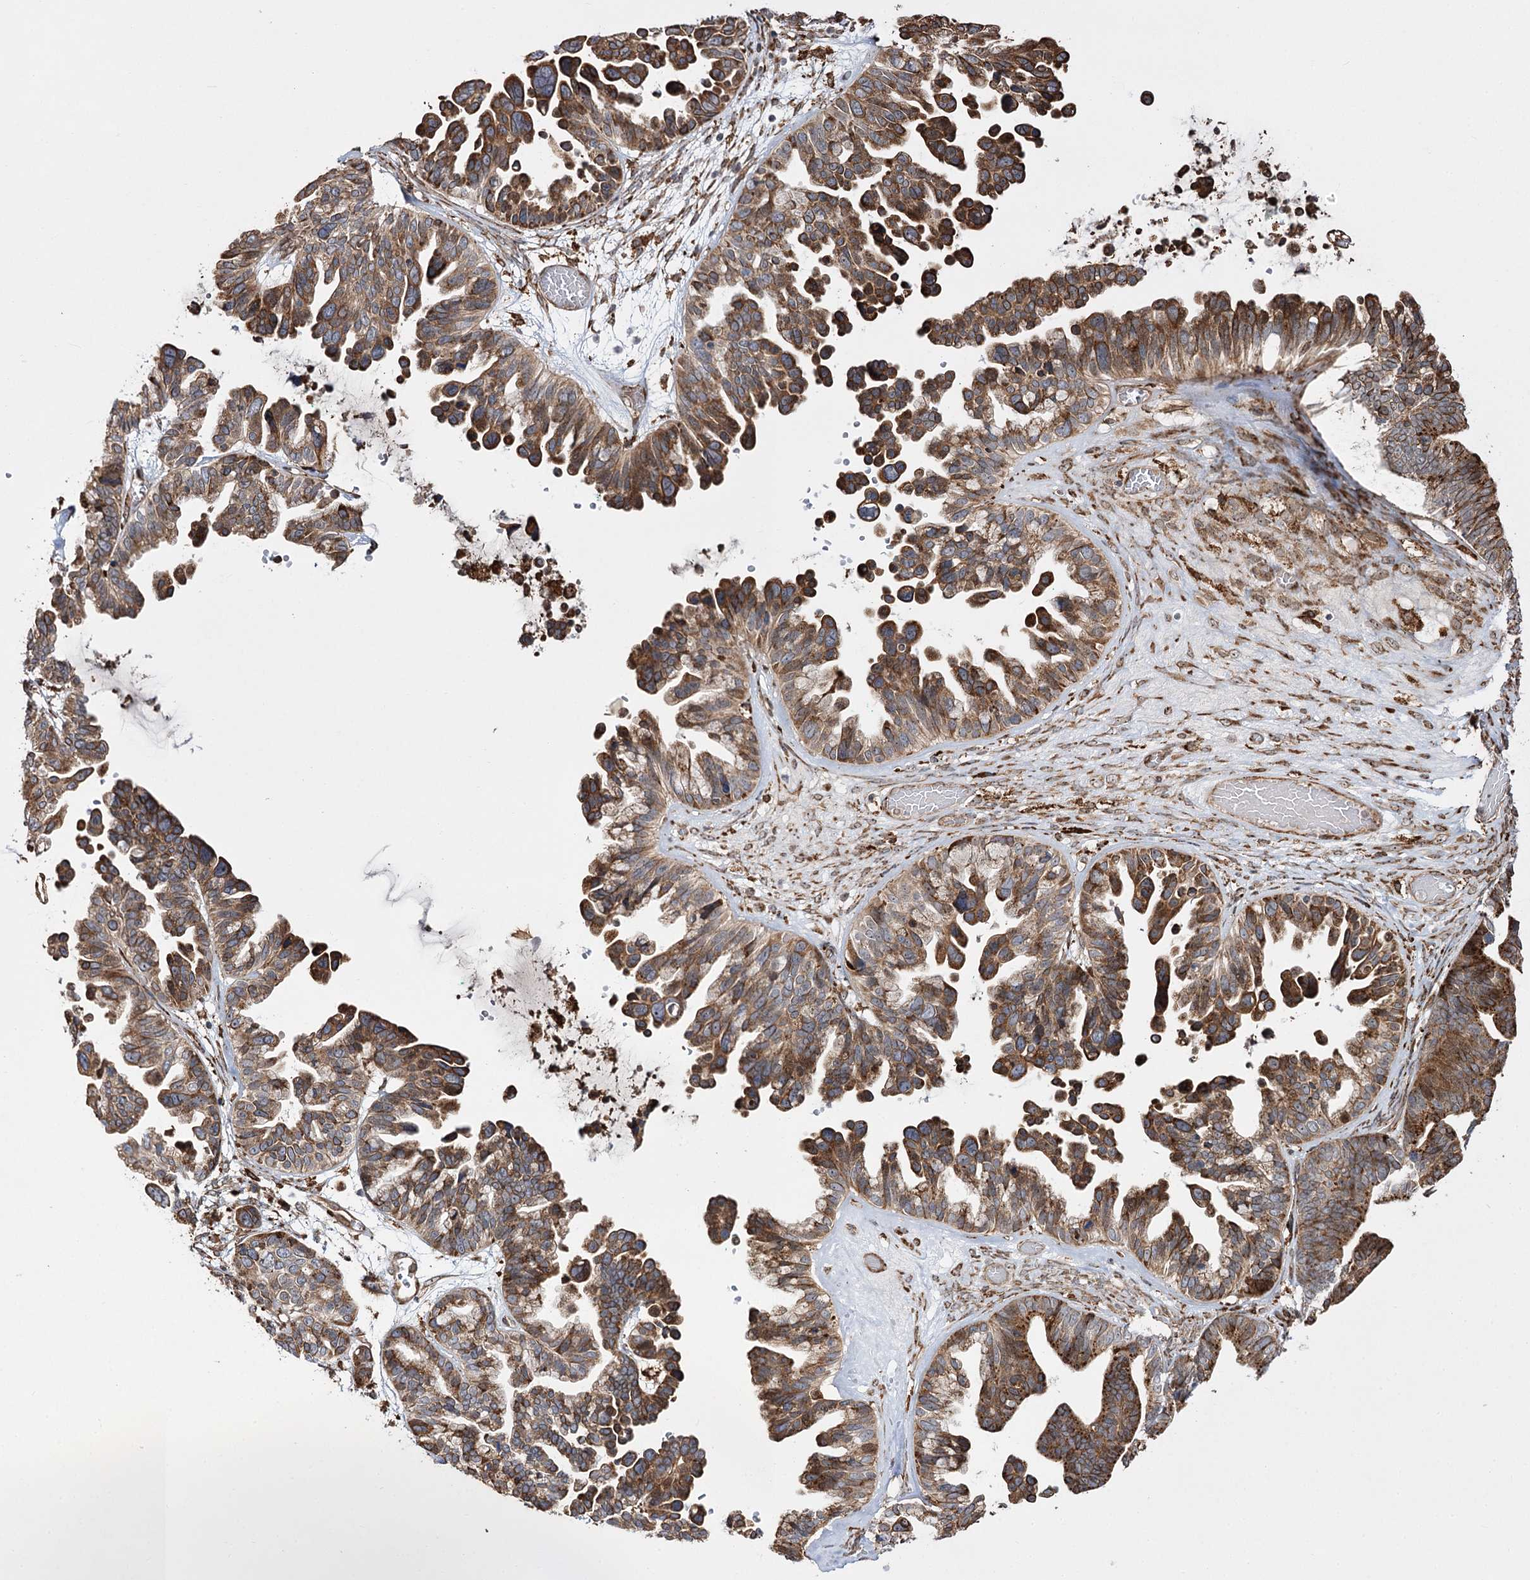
{"staining": {"intensity": "moderate", "quantity": ">75%", "location": "cytoplasmic/membranous"}, "tissue": "ovarian cancer", "cell_type": "Tumor cells", "image_type": "cancer", "snomed": [{"axis": "morphology", "description": "Cystadenocarcinoma, serous, NOS"}, {"axis": "topography", "description": "Ovary"}], "caption": "Immunohistochemical staining of ovarian serous cystadenocarcinoma shows medium levels of moderate cytoplasmic/membranous protein expression in about >75% of tumor cells.", "gene": "FANCL", "patient": {"sex": "female", "age": 56}}